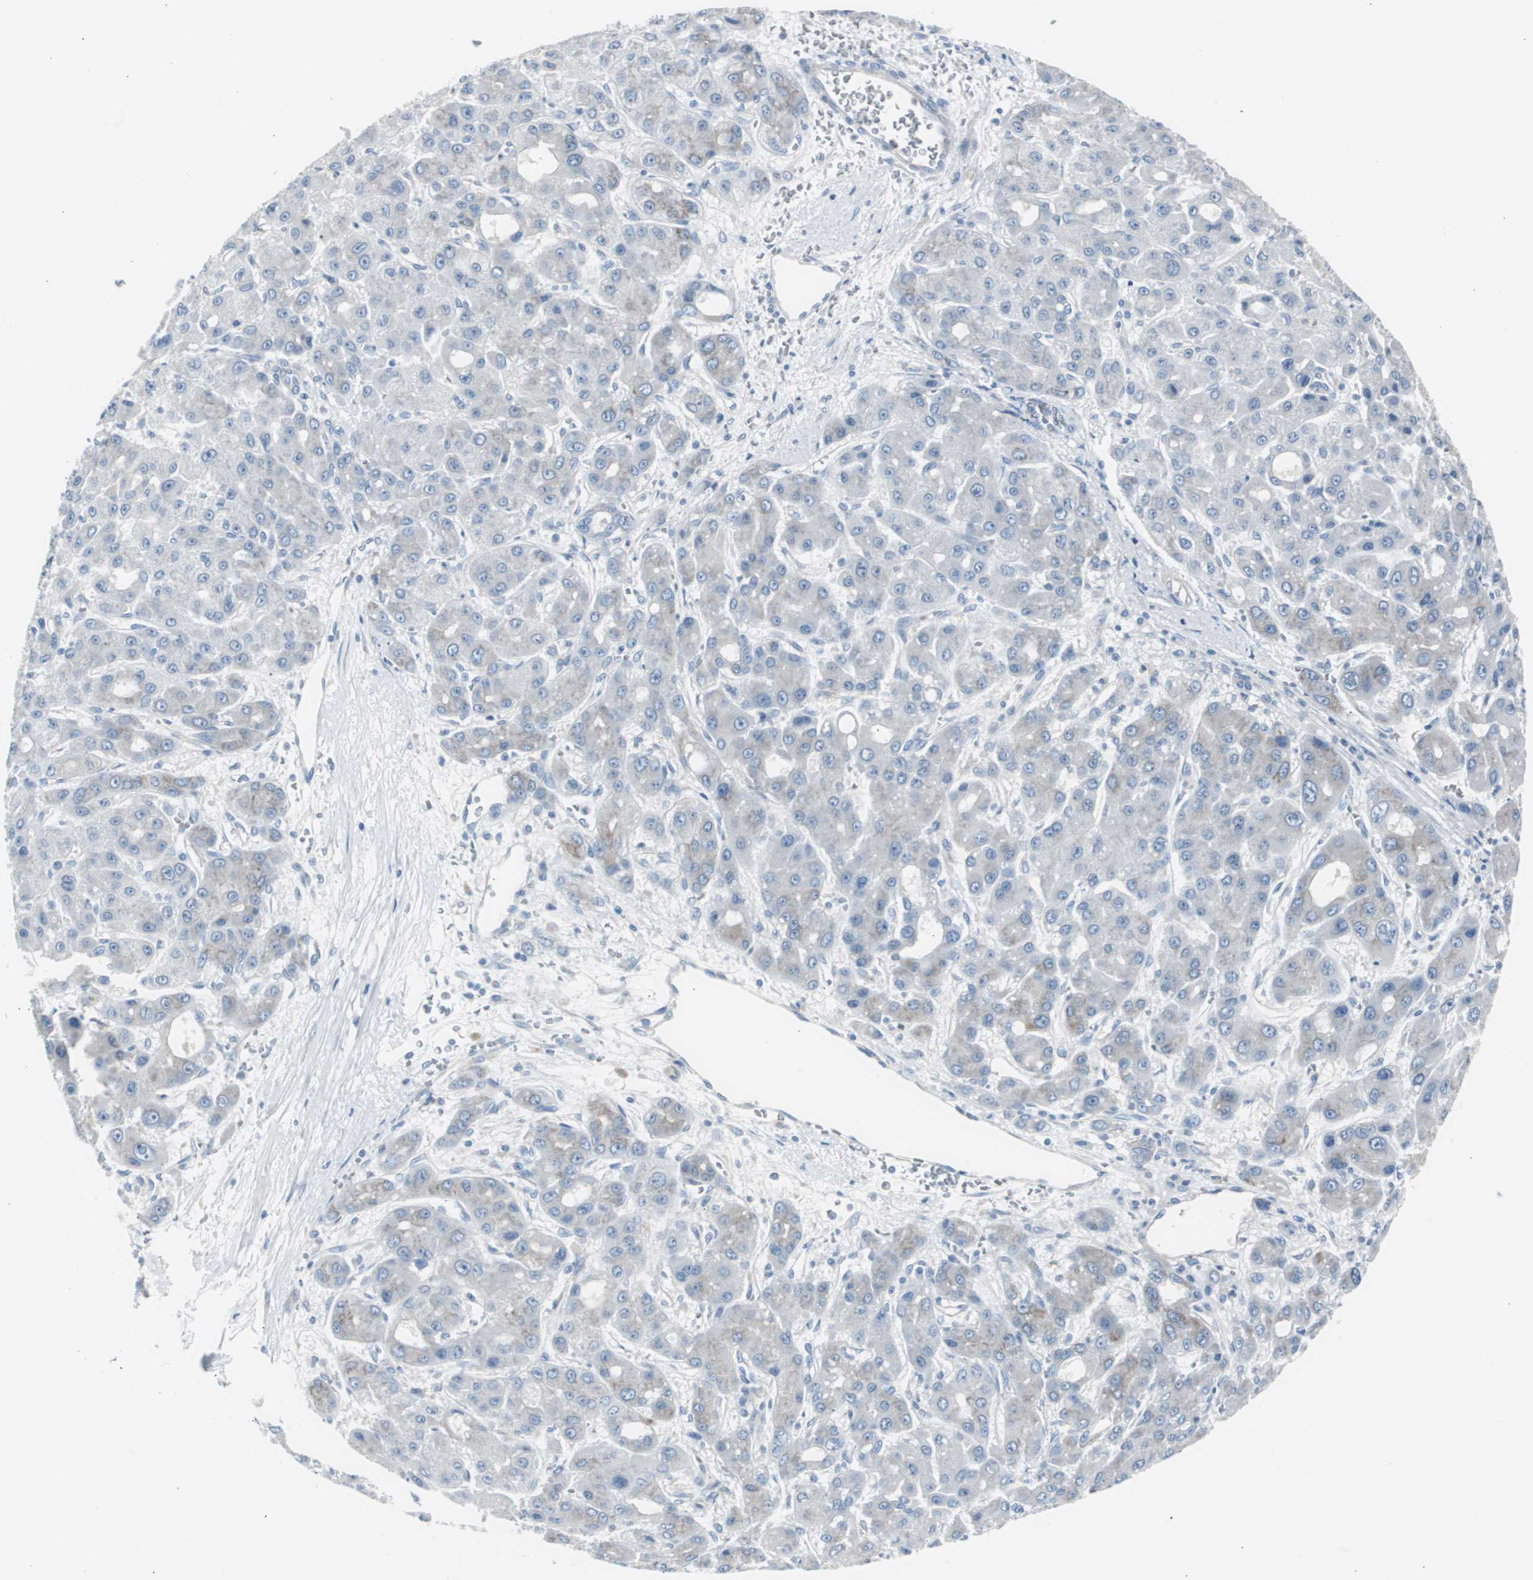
{"staining": {"intensity": "negative", "quantity": "none", "location": "none"}, "tissue": "liver cancer", "cell_type": "Tumor cells", "image_type": "cancer", "snomed": [{"axis": "morphology", "description": "Carcinoma, Hepatocellular, NOS"}, {"axis": "topography", "description": "Liver"}], "caption": "Human liver cancer (hepatocellular carcinoma) stained for a protein using immunohistochemistry reveals no expression in tumor cells.", "gene": "RPS12", "patient": {"sex": "male", "age": 55}}